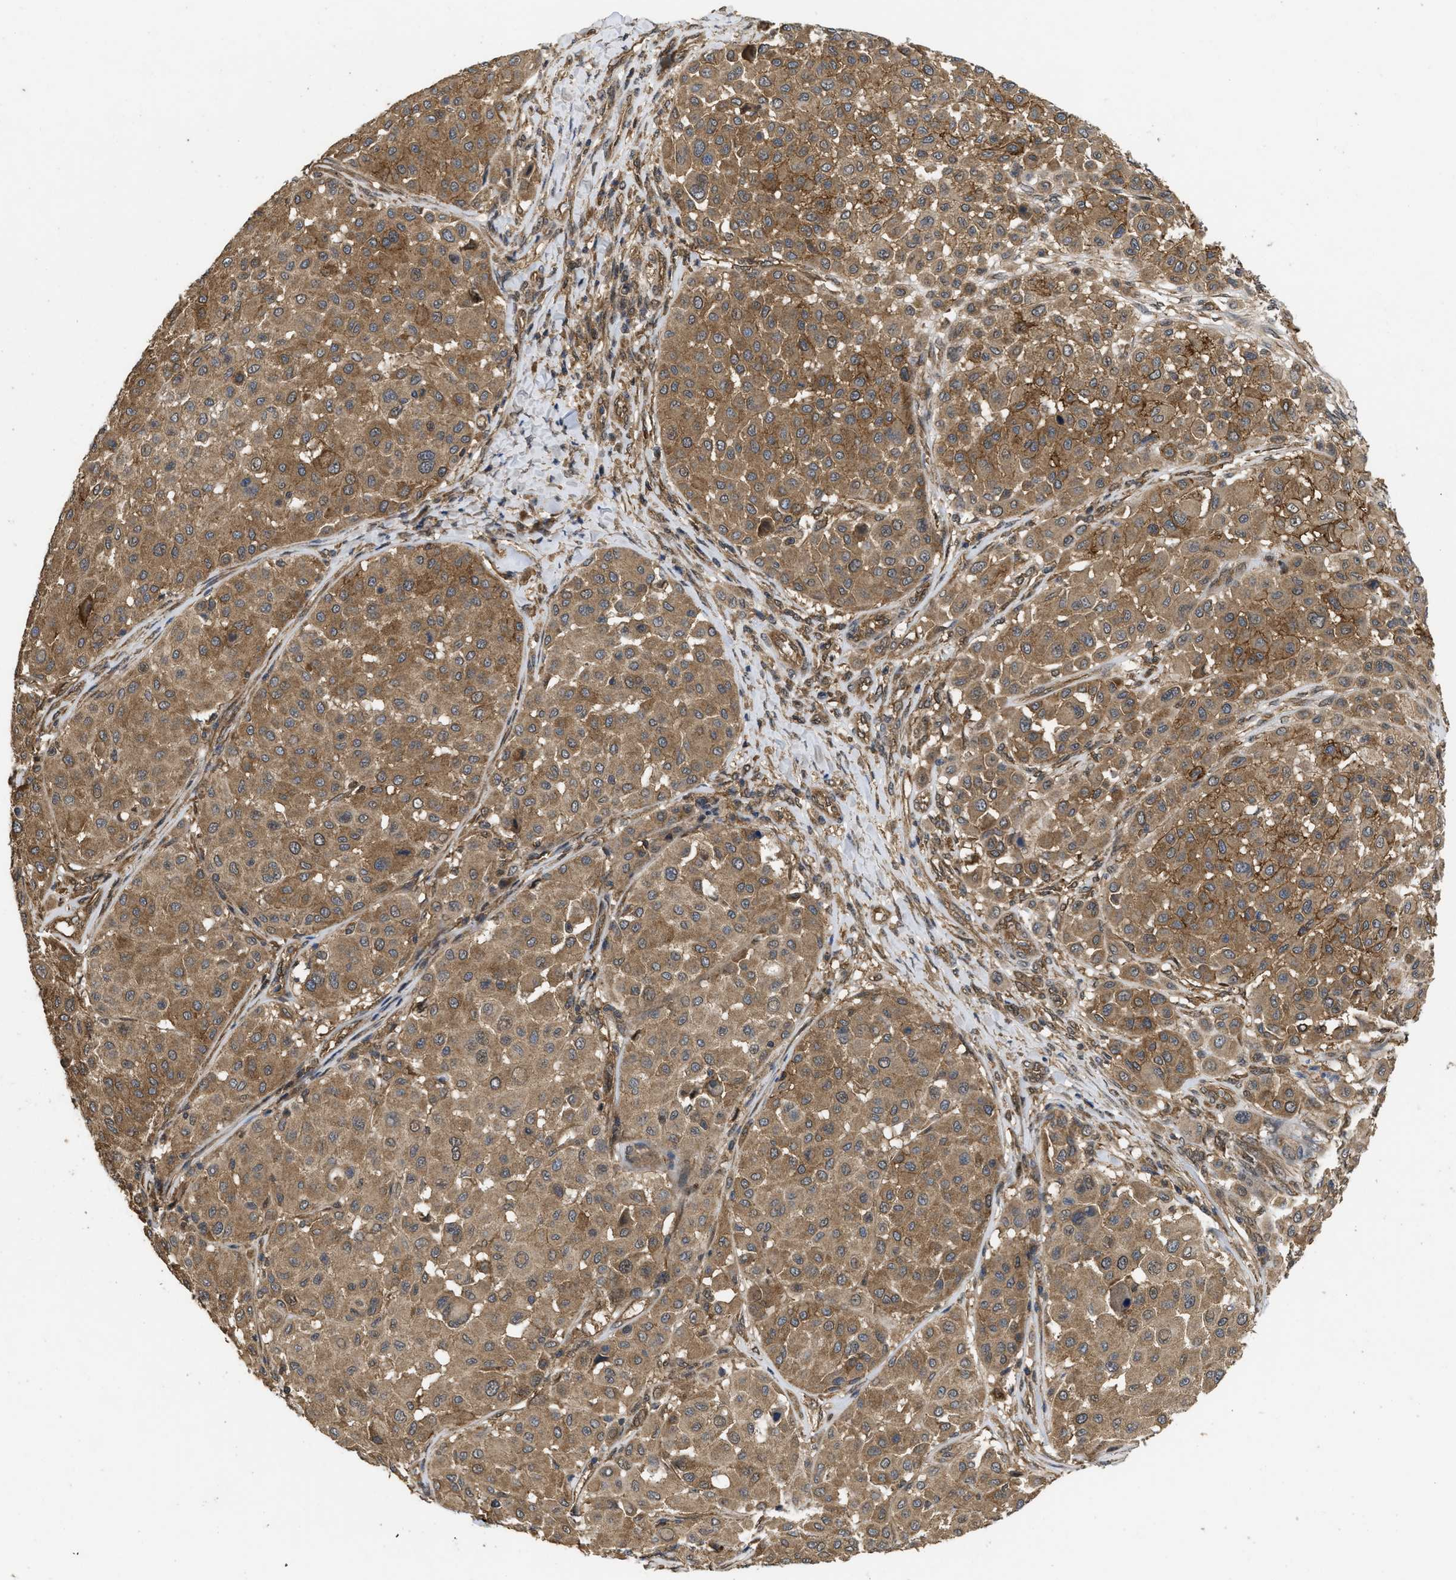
{"staining": {"intensity": "moderate", "quantity": ">75%", "location": "cytoplasmic/membranous"}, "tissue": "melanoma", "cell_type": "Tumor cells", "image_type": "cancer", "snomed": [{"axis": "morphology", "description": "Malignant melanoma, Metastatic site"}, {"axis": "topography", "description": "Soft tissue"}], "caption": "Protein analysis of malignant melanoma (metastatic site) tissue demonstrates moderate cytoplasmic/membranous staining in approximately >75% of tumor cells.", "gene": "FZD6", "patient": {"sex": "male", "age": 41}}